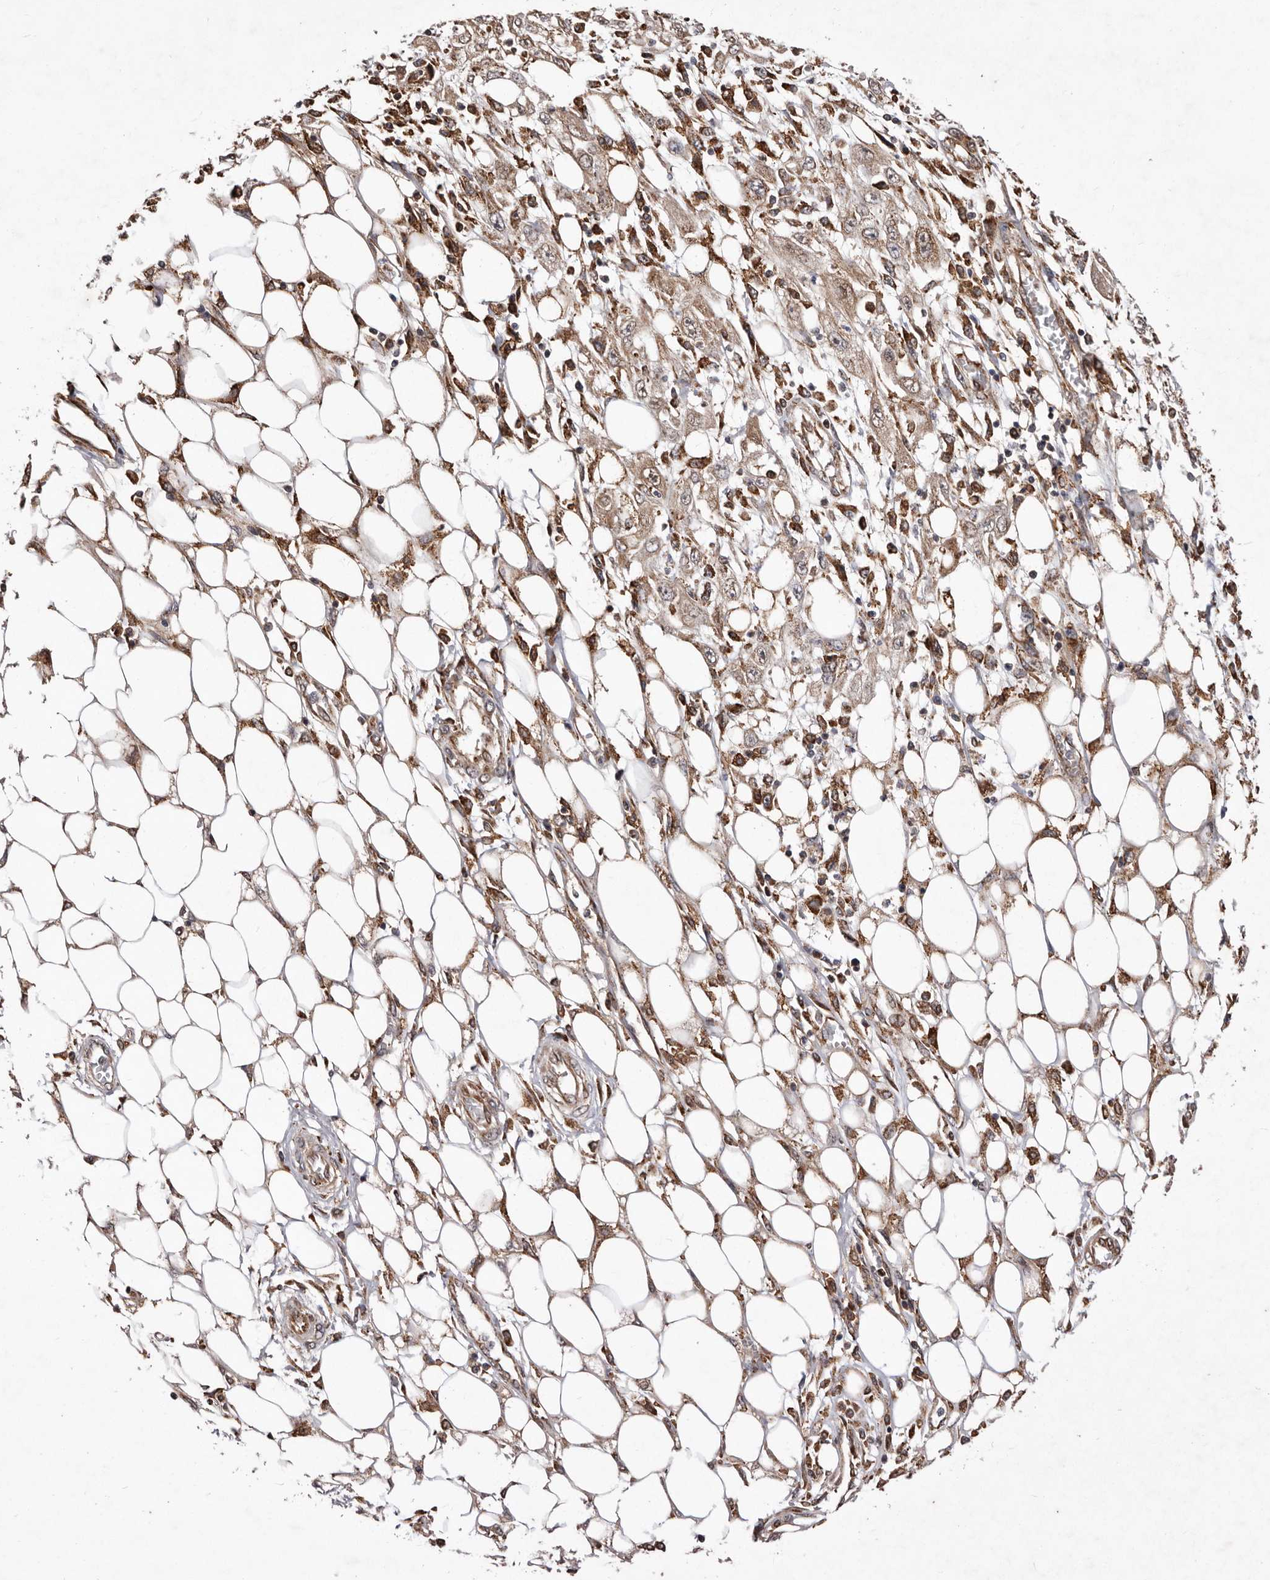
{"staining": {"intensity": "weak", "quantity": ">75%", "location": "cytoplasmic/membranous"}, "tissue": "skin cancer", "cell_type": "Tumor cells", "image_type": "cancer", "snomed": [{"axis": "morphology", "description": "Squamous cell carcinoma, NOS"}, {"axis": "morphology", "description": "Squamous cell carcinoma, metastatic, NOS"}, {"axis": "topography", "description": "Skin"}, {"axis": "topography", "description": "Lymph node"}], "caption": "Skin cancer stained with DAB (3,3'-diaminobenzidine) IHC shows low levels of weak cytoplasmic/membranous expression in about >75% of tumor cells.", "gene": "RRM2B", "patient": {"sex": "male", "age": 75}}